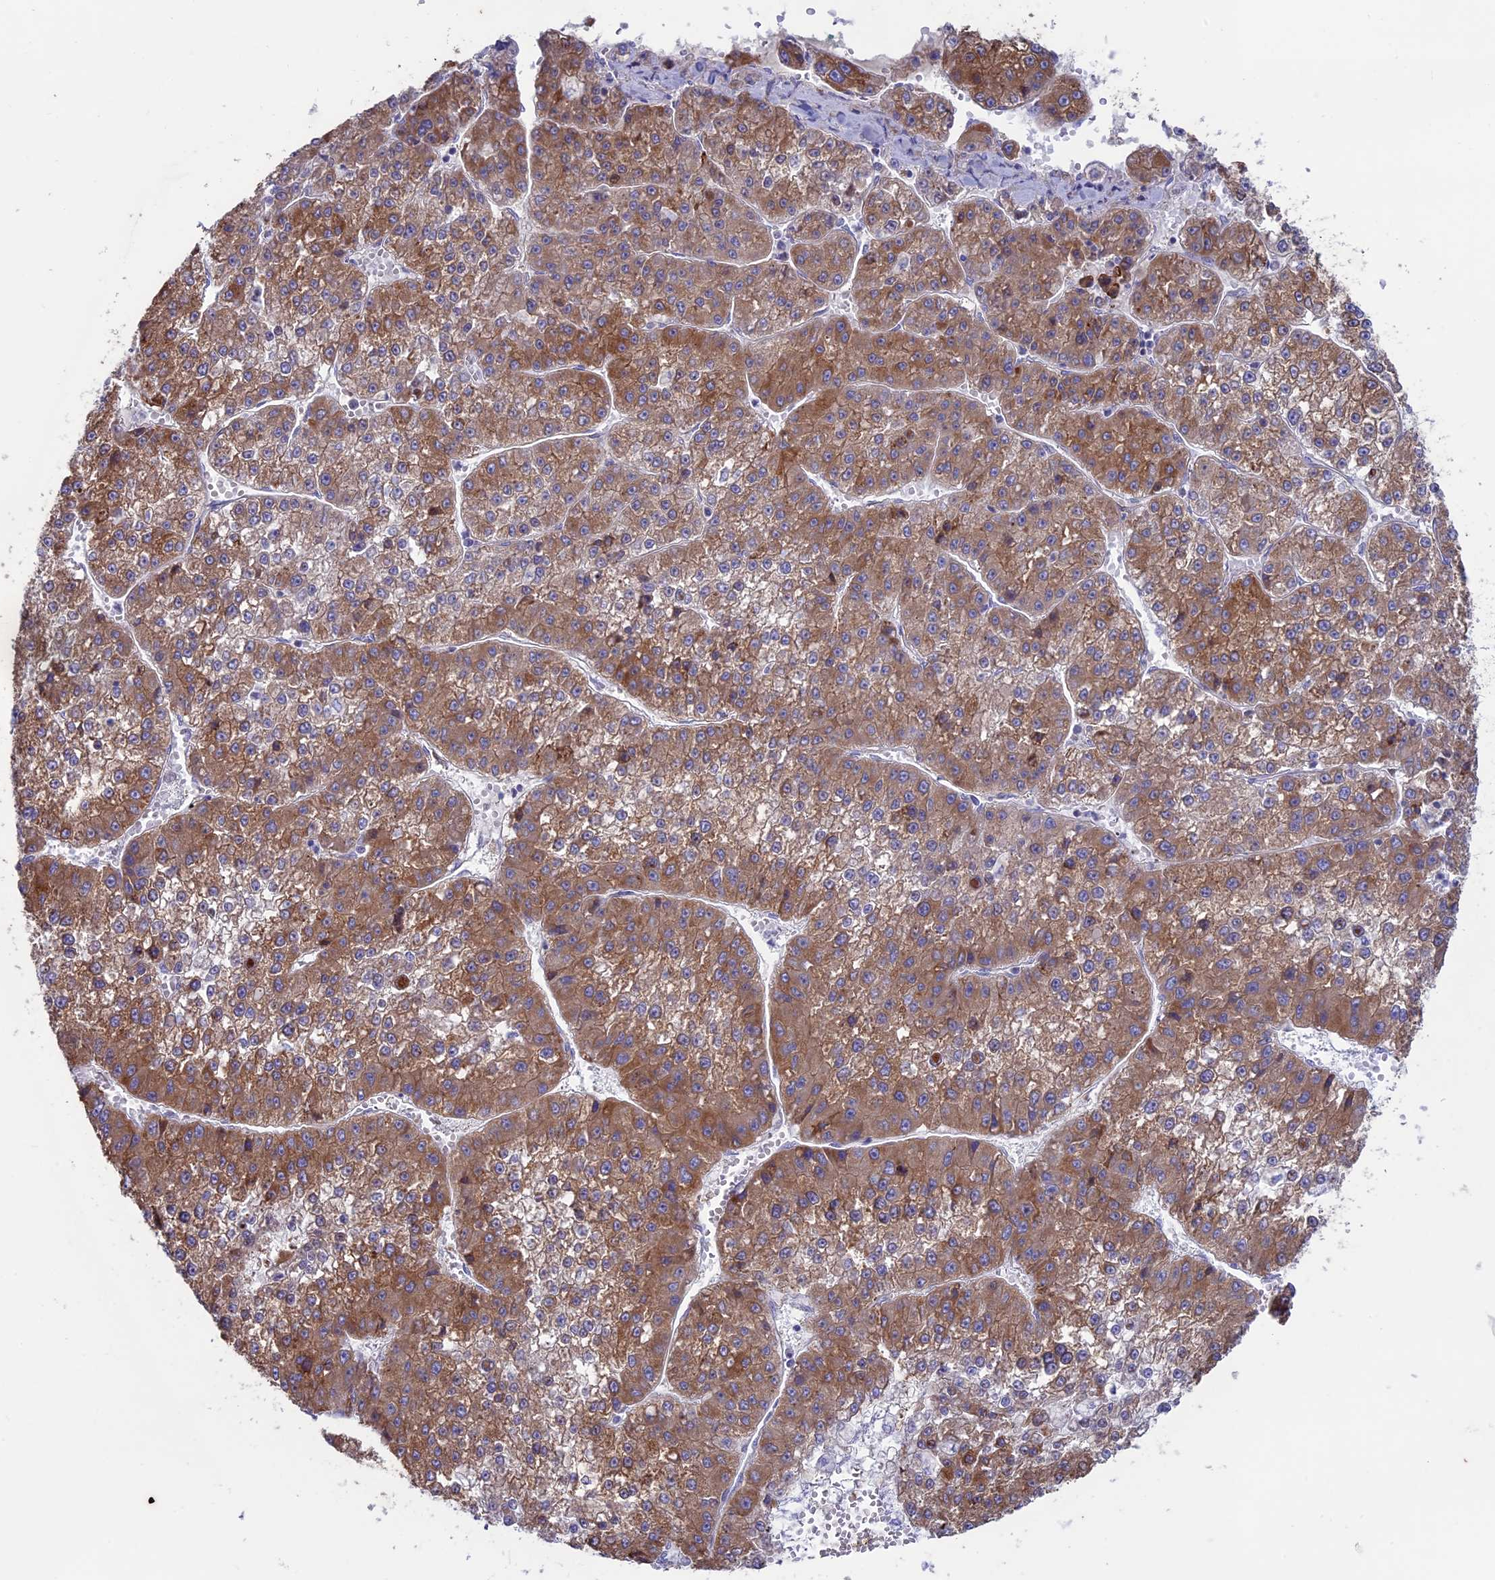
{"staining": {"intensity": "moderate", "quantity": ">75%", "location": "cytoplasmic/membranous"}, "tissue": "liver cancer", "cell_type": "Tumor cells", "image_type": "cancer", "snomed": [{"axis": "morphology", "description": "Carcinoma, Hepatocellular, NOS"}, {"axis": "topography", "description": "Liver"}], "caption": "Immunohistochemistry (IHC) (DAB) staining of human liver hepatocellular carcinoma demonstrates moderate cytoplasmic/membranous protein staining in approximately >75% of tumor cells.", "gene": "MYO5B", "patient": {"sex": "female", "age": 73}}